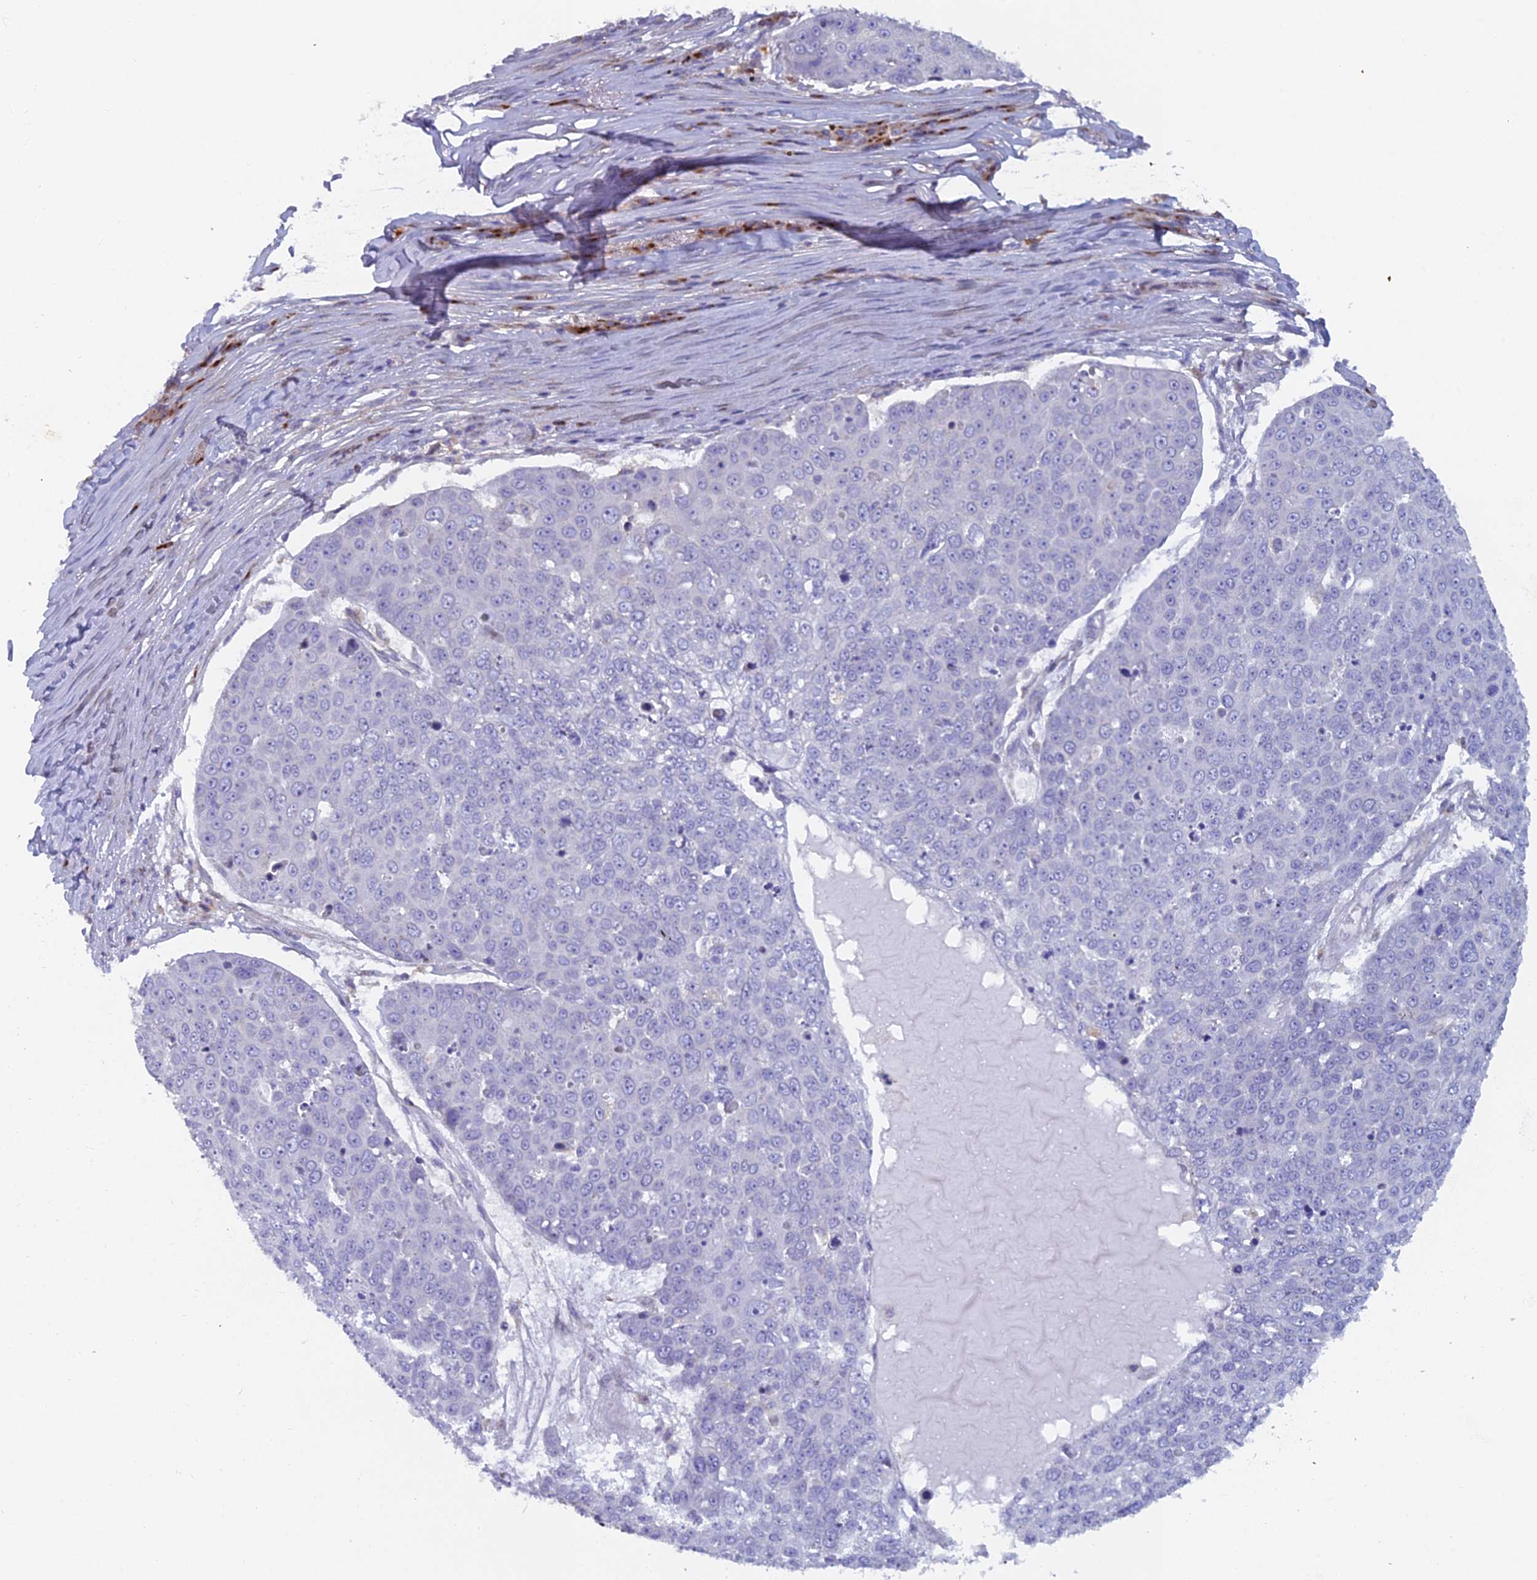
{"staining": {"intensity": "negative", "quantity": "none", "location": "none"}, "tissue": "skin cancer", "cell_type": "Tumor cells", "image_type": "cancer", "snomed": [{"axis": "morphology", "description": "Squamous cell carcinoma, NOS"}, {"axis": "topography", "description": "Skin"}], "caption": "Histopathology image shows no significant protein expression in tumor cells of skin squamous cell carcinoma.", "gene": "B9D2", "patient": {"sex": "male", "age": 71}}